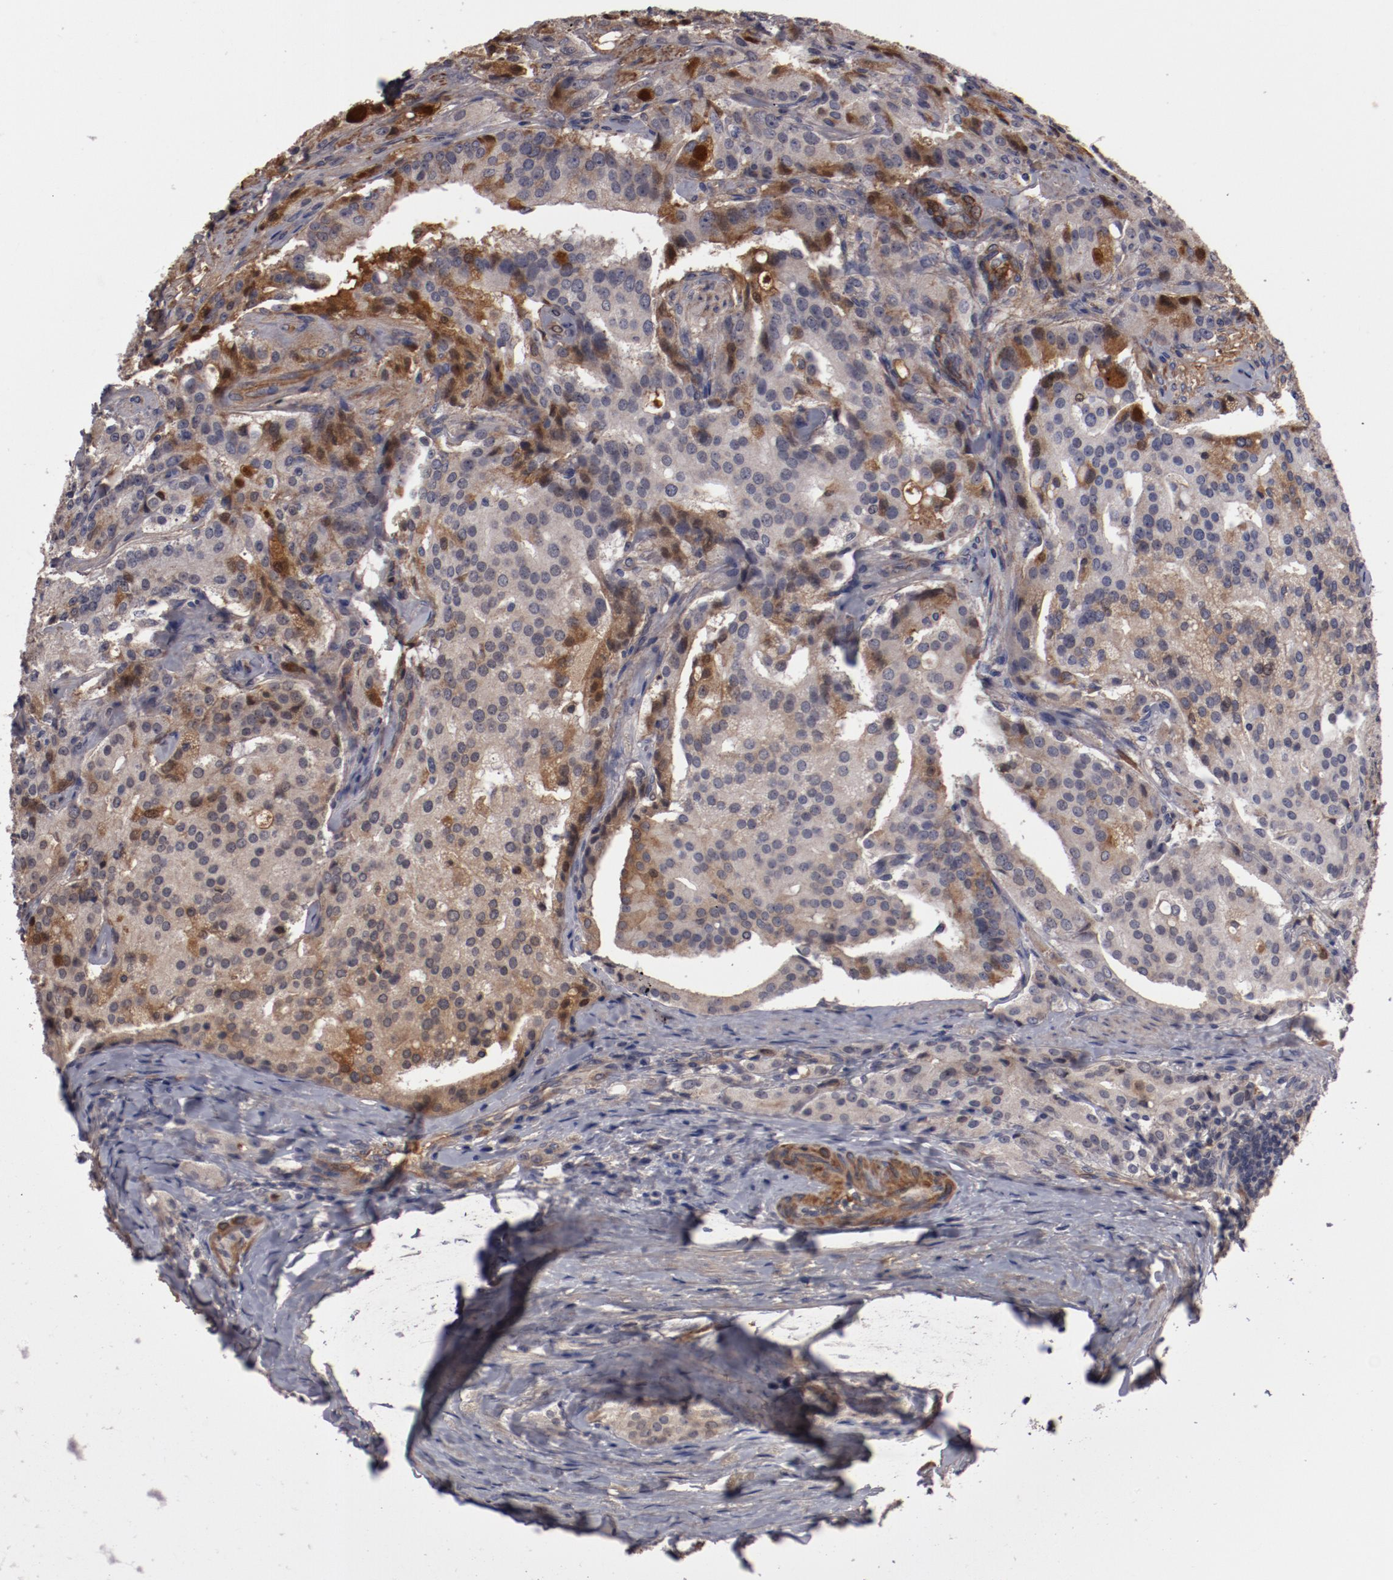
{"staining": {"intensity": "weak", "quantity": ">75%", "location": "cytoplasmic/membranous,nuclear"}, "tissue": "prostate cancer", "cell_type": "Tumor cells", "image_type": "cancer", "snomed": [{"axis": "morphology", "description": "Adenocarcinoma, Medium grade"}, {"axis": "topography", "description": "Prostate"}], "caption": "This is an image of IHC staining of prostate cancer, which shows weak positivity in the cytoplasmic/membranous and nuclear of tumor cells.", "gene": "SERPINA7", "patient": {"sex": "male", "age": 72}}